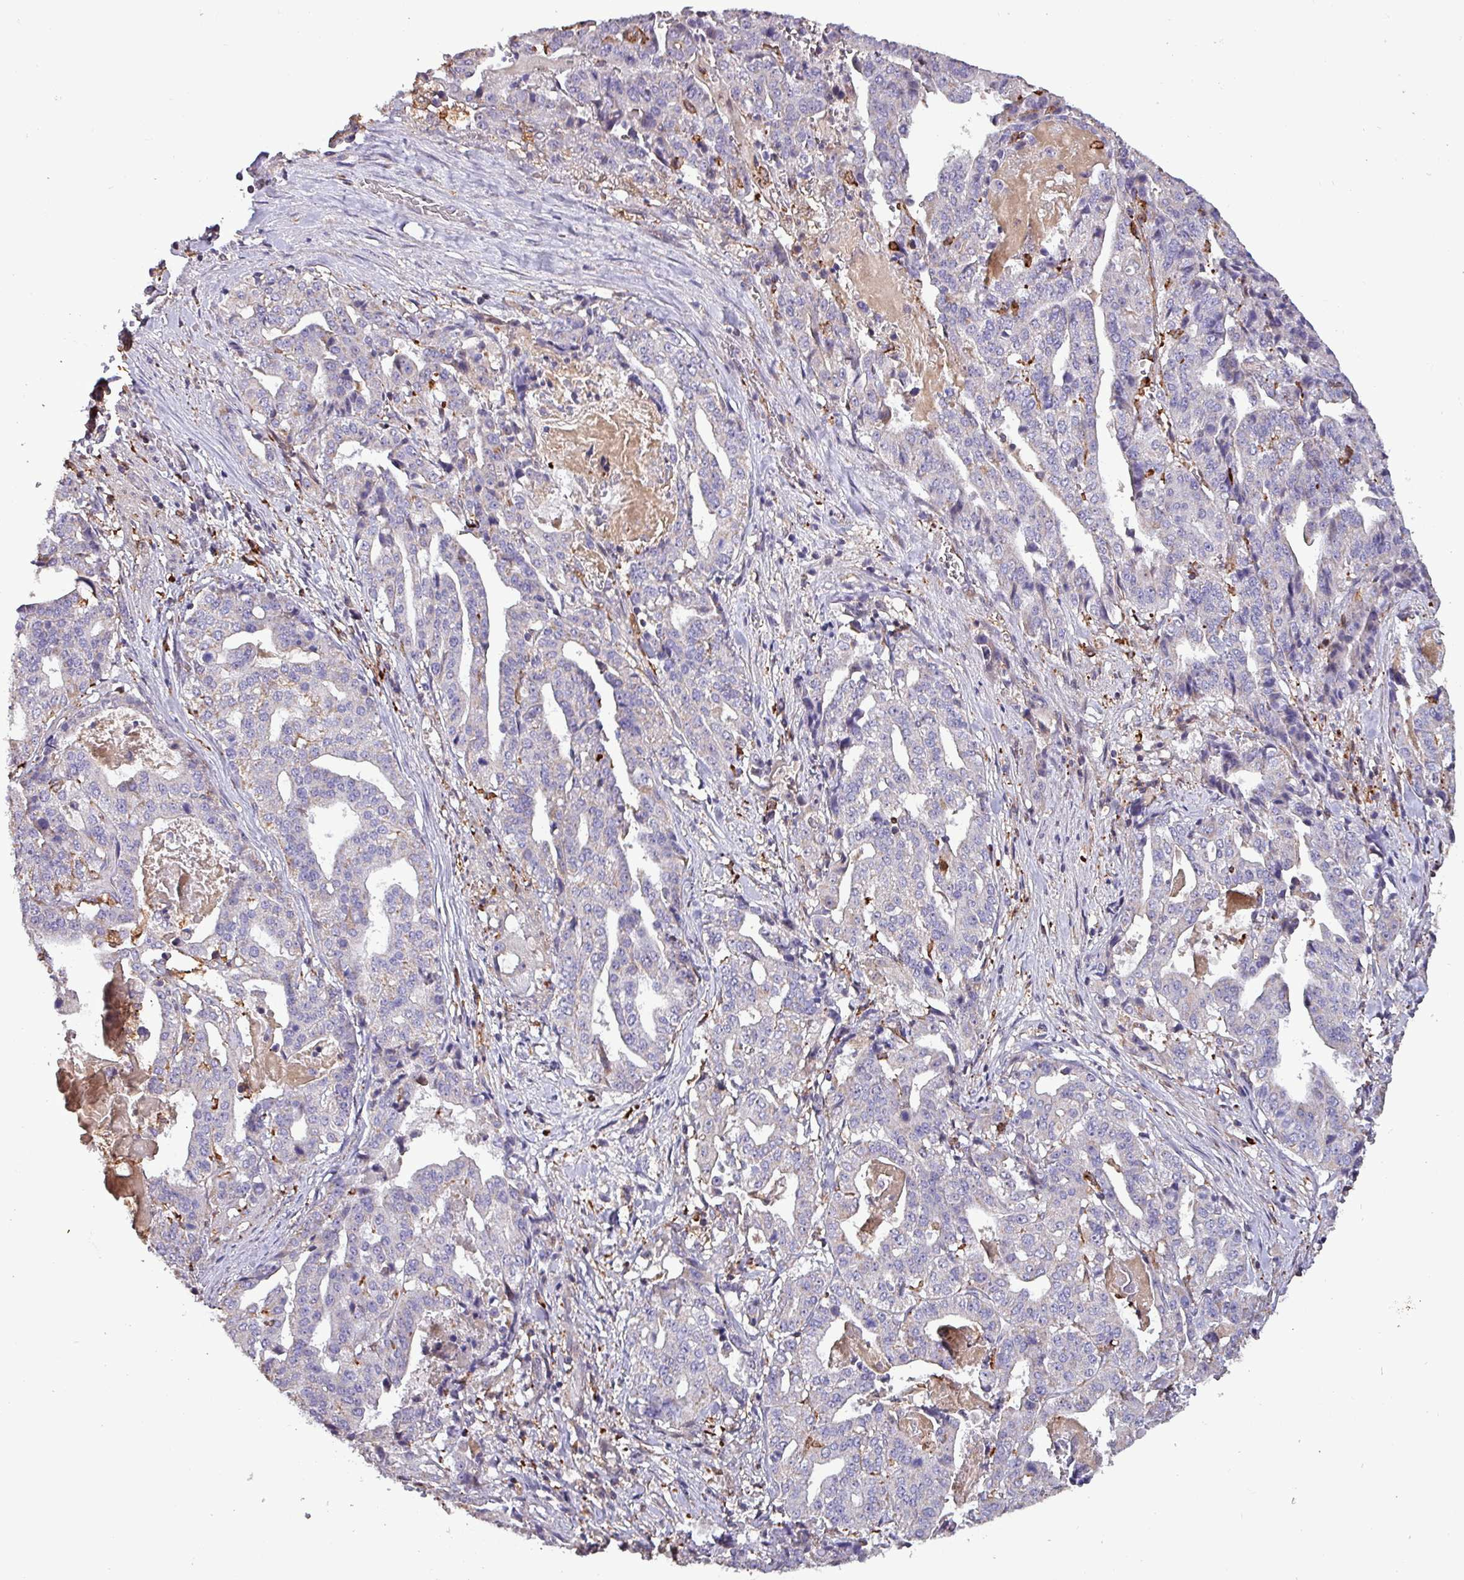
{"staining": {"intensity": "negative", "quantity": "none", "location": "none"}, "tissue": "stomach cancer", "cell_type": "Tumor cells", "image_type": "cancer", "snomed": [{"axis": "morphology", "description": "Adenocarcinoma, NOS"}, {"axis": "topography", "description": "Stomach"}], "caption": "This is an immunohistochemistry (IHC) micrograph of stomach cancer. There is no staining in tumor cells.", "gene": "SCIN", "patient": {"sex": "male", "age": 48}}